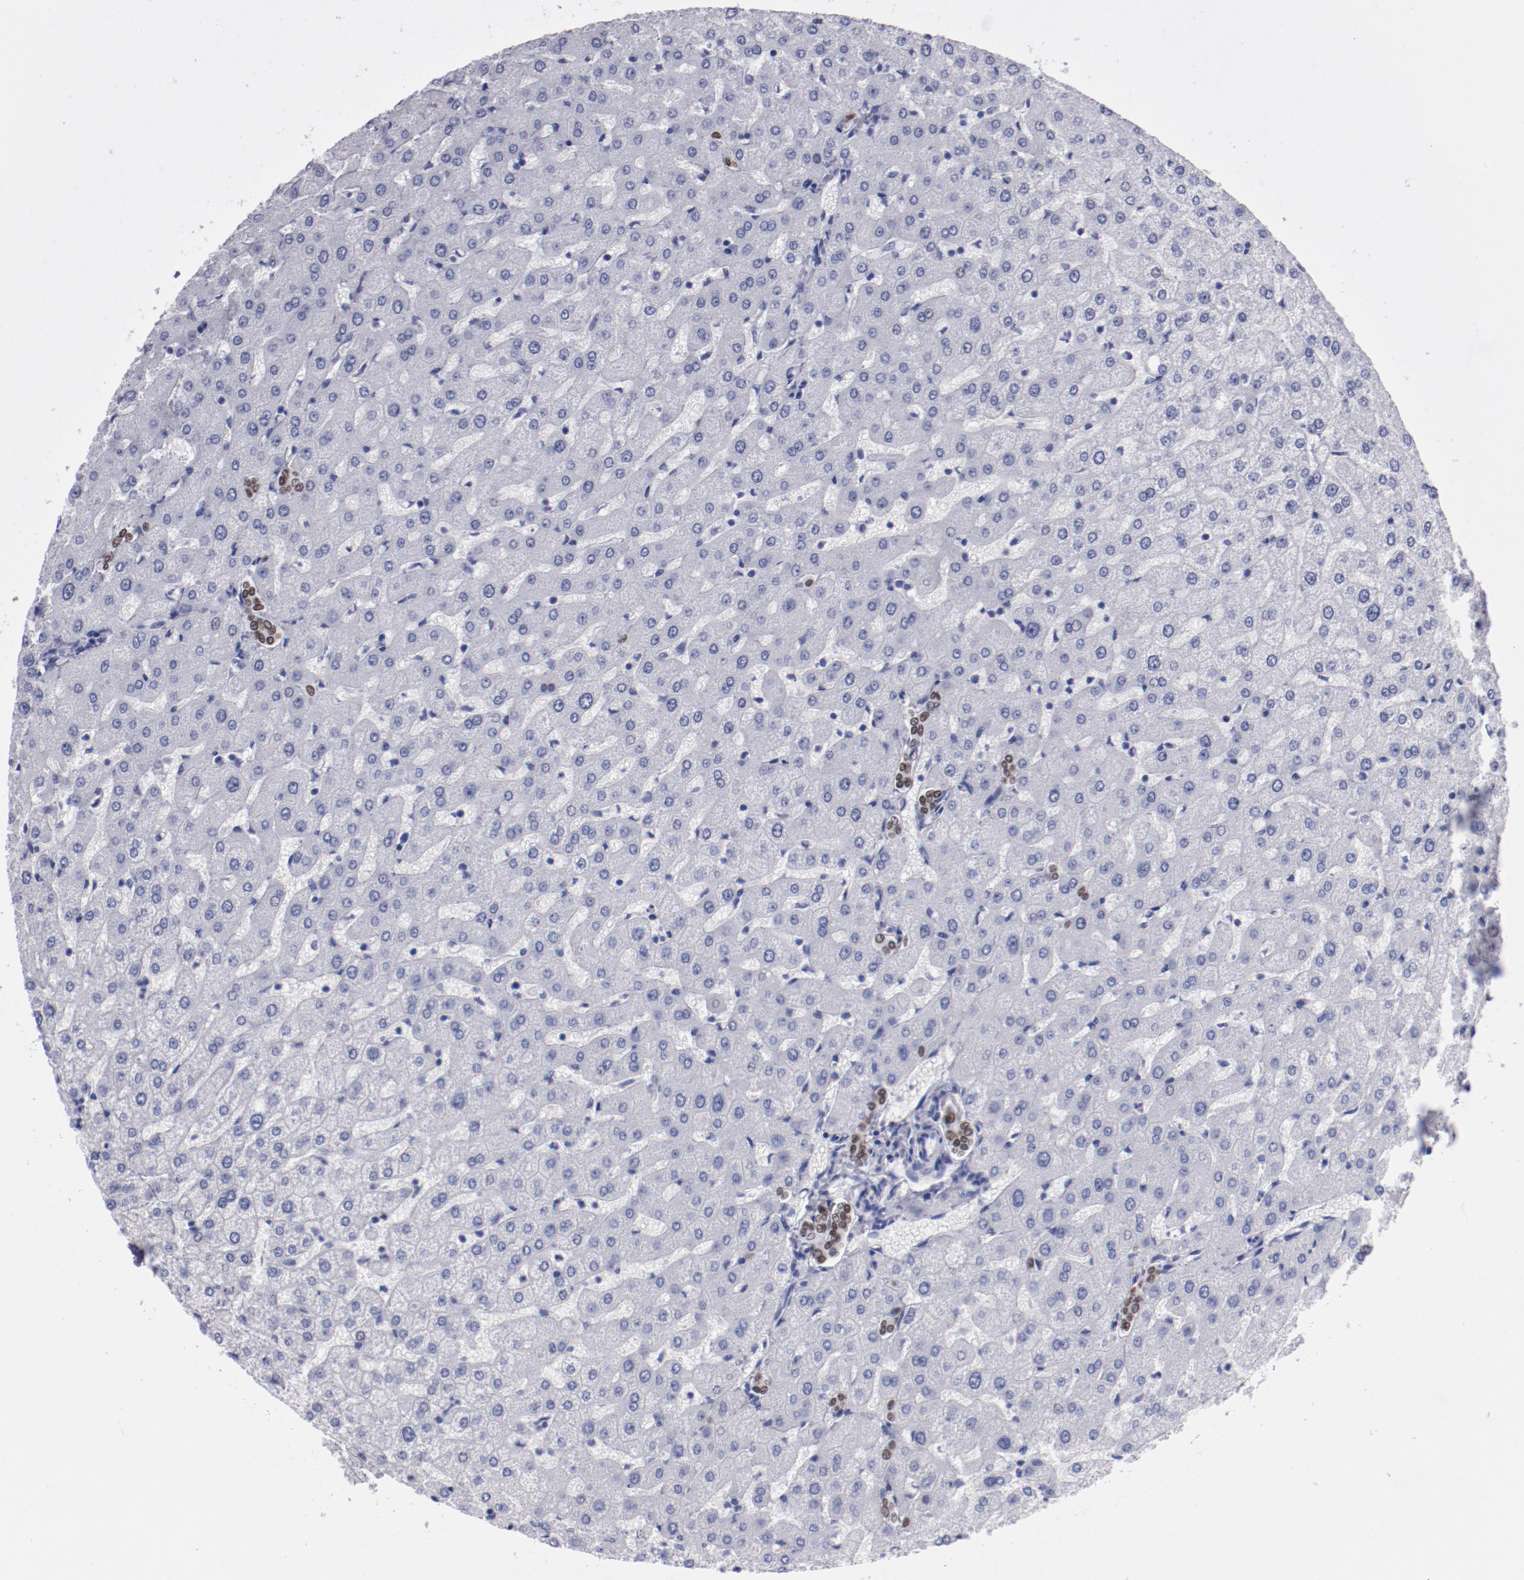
{"staining": {"intensity": "moderate", "quantity": "25%-75%", "location": "nuclear"}, "tissue": "liver", "cell_type": "Cholangiocytes", "image_type": "normal", "snomed": [{"axis": "morphology", "description": "Normal tissue, NOS"}, {"axis": "morphology", "description": "Fibrosis, NOS"}, {"axis": "topography", "description": "Liver"}], "caption": "Immunohistochemical staining of unremarkable human liver demonstrates moderate nuclear protein staining in about 25%-75% of cholangiocytes. The staining was performed using DAB (3,3'-diaminobenzidine), with brown indicating positive protein expression. Nuclei are stained blue with hematoxylin.", "gene": "HNF1B", "patient": {"sex": "female", "age": 29}}